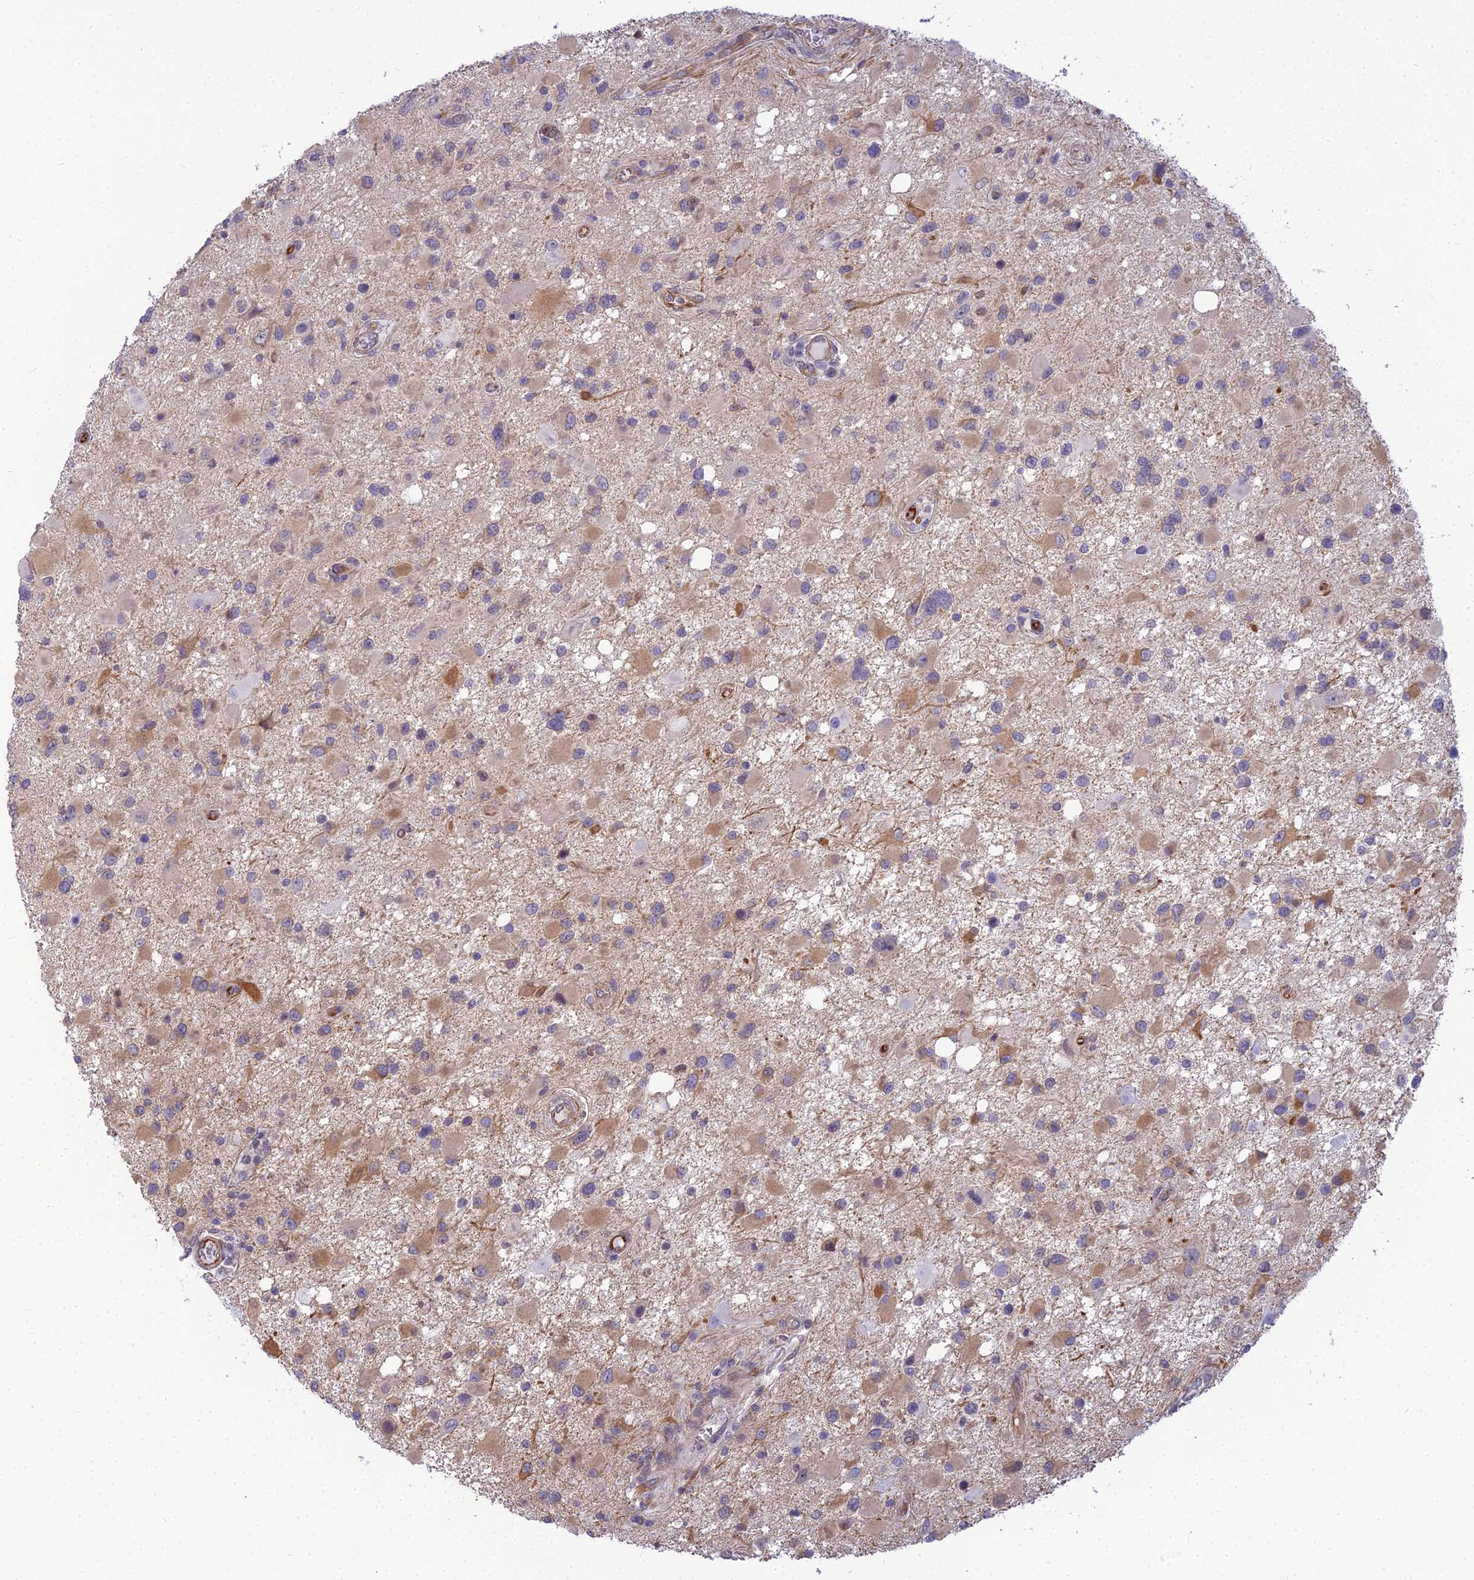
{"staining": {"intensity": "moderate", "quantity": "<25%", "location": "cytoplasmic/membranous"}, "tissue": "glioma", "cell_type": "Tumor cells", "image_type": "cancer", "snomed": [{"axis": "morphology", "description": "Glioma, malignant, High grade"}, {"axis": "topography", "description": "Brain"}], "caption": "High-power microscopy captured an IHC photomicrograph of malignant glioma (high-grade), revealing moderate cytoplasmic/membranous positivity in approximately <25% of tumor cells. (Stains: DAB in brown, nuclei in blue, Microscopy: brightfield microscopy at high magnification).", "gene": "RGL3", "patient": {"sex": "male", "age": 53}}